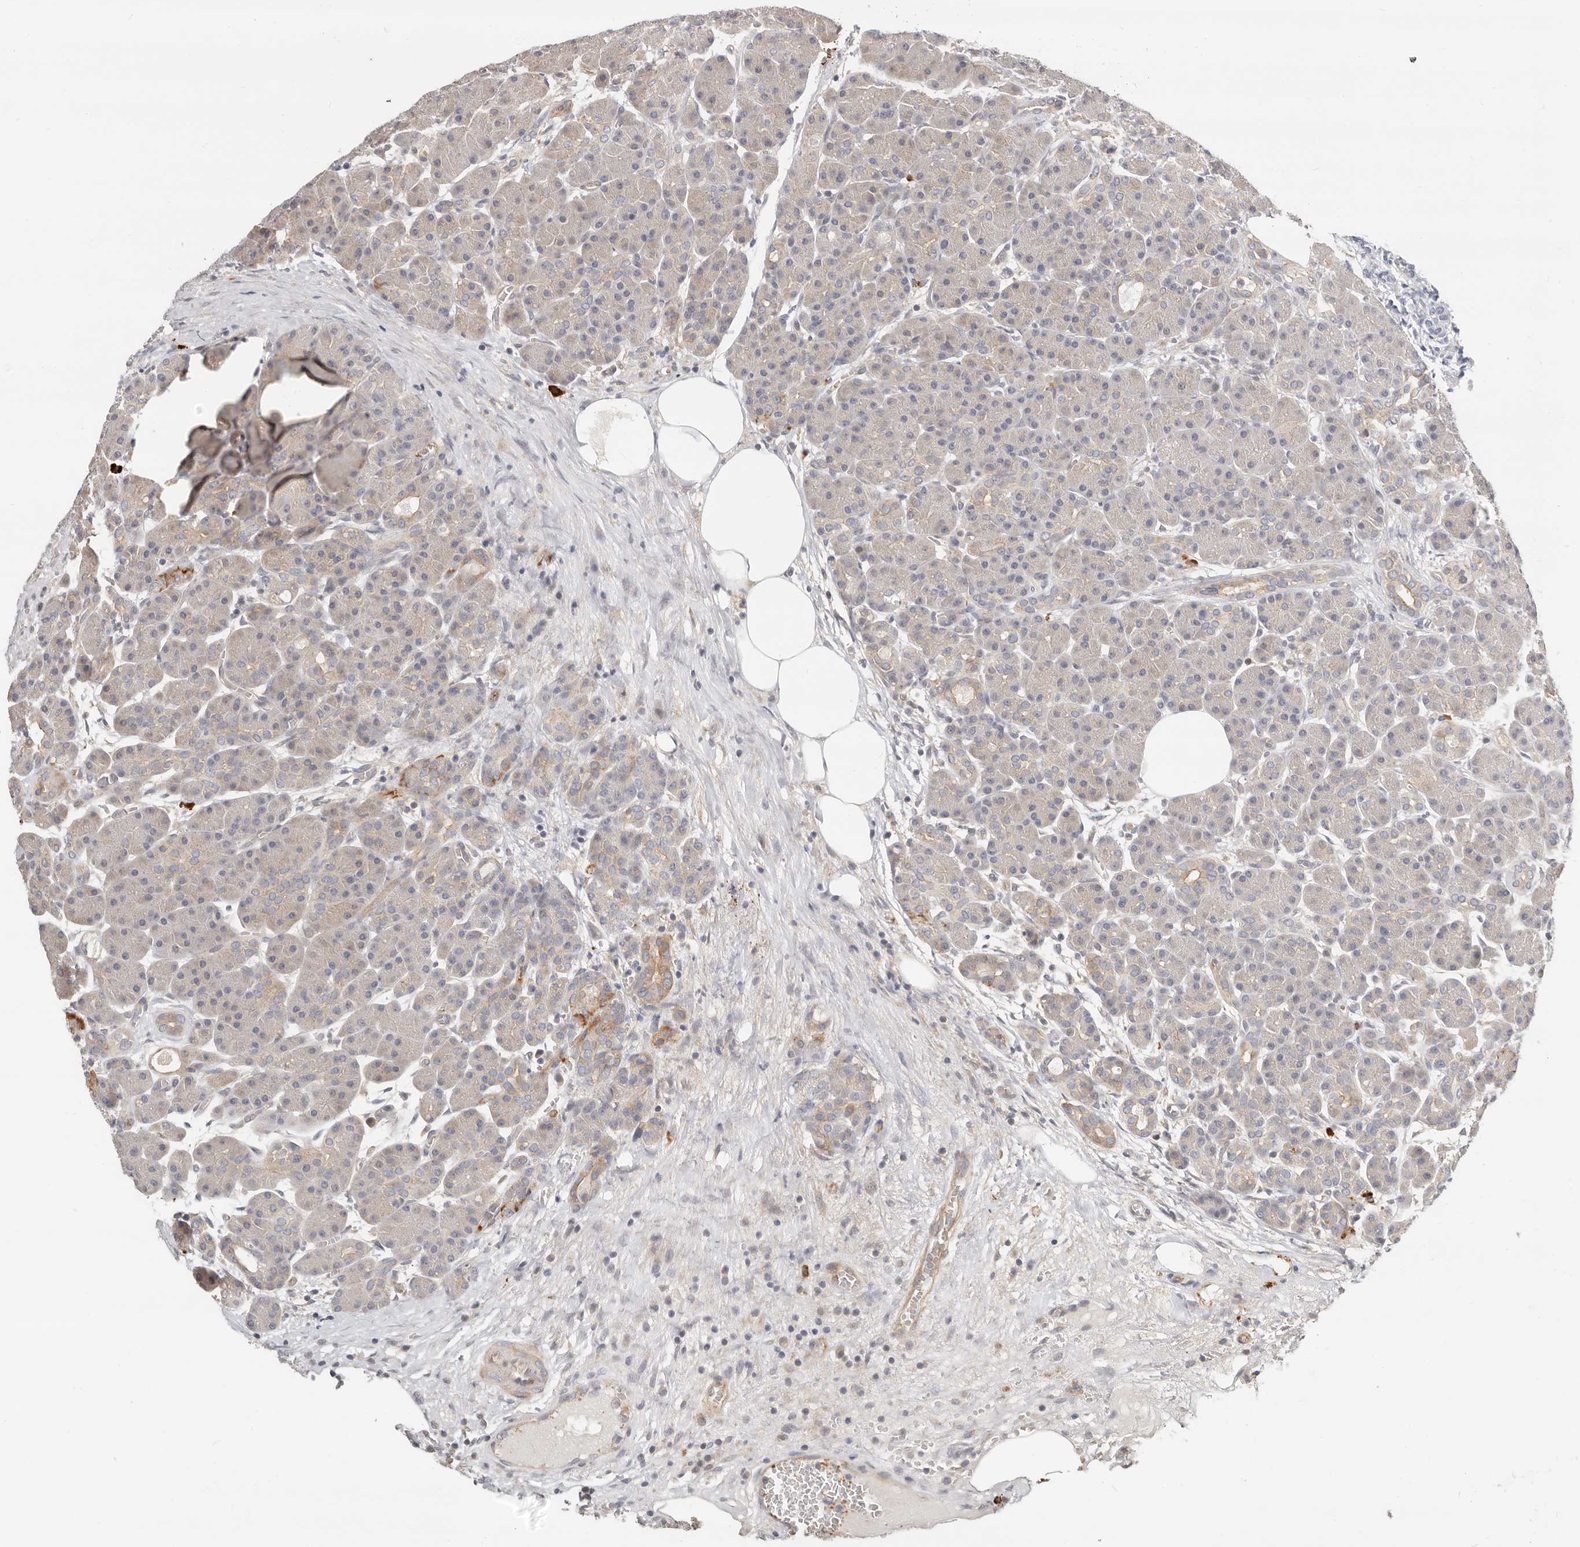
{"staining": {"intensity": "weak", "quantity": "<25%", "location": "cytoplasmic/membranous"}, "tissue": "pancreas", "cell_type": "Exocrine glandular cells", "image_type": "normal", "snomed": [{"axis": "morphology", "description": "Normal tissue, NOS"}, {"axis": "topography", "description": "Pancreas"}], "caption": "Pancreas stained for a protein using immunohistochemistry (IHC) reveals no positivity exocrine glandular cells.", "gene": "ZRANB1", "patient": {"sex": "male", "age": 63}}